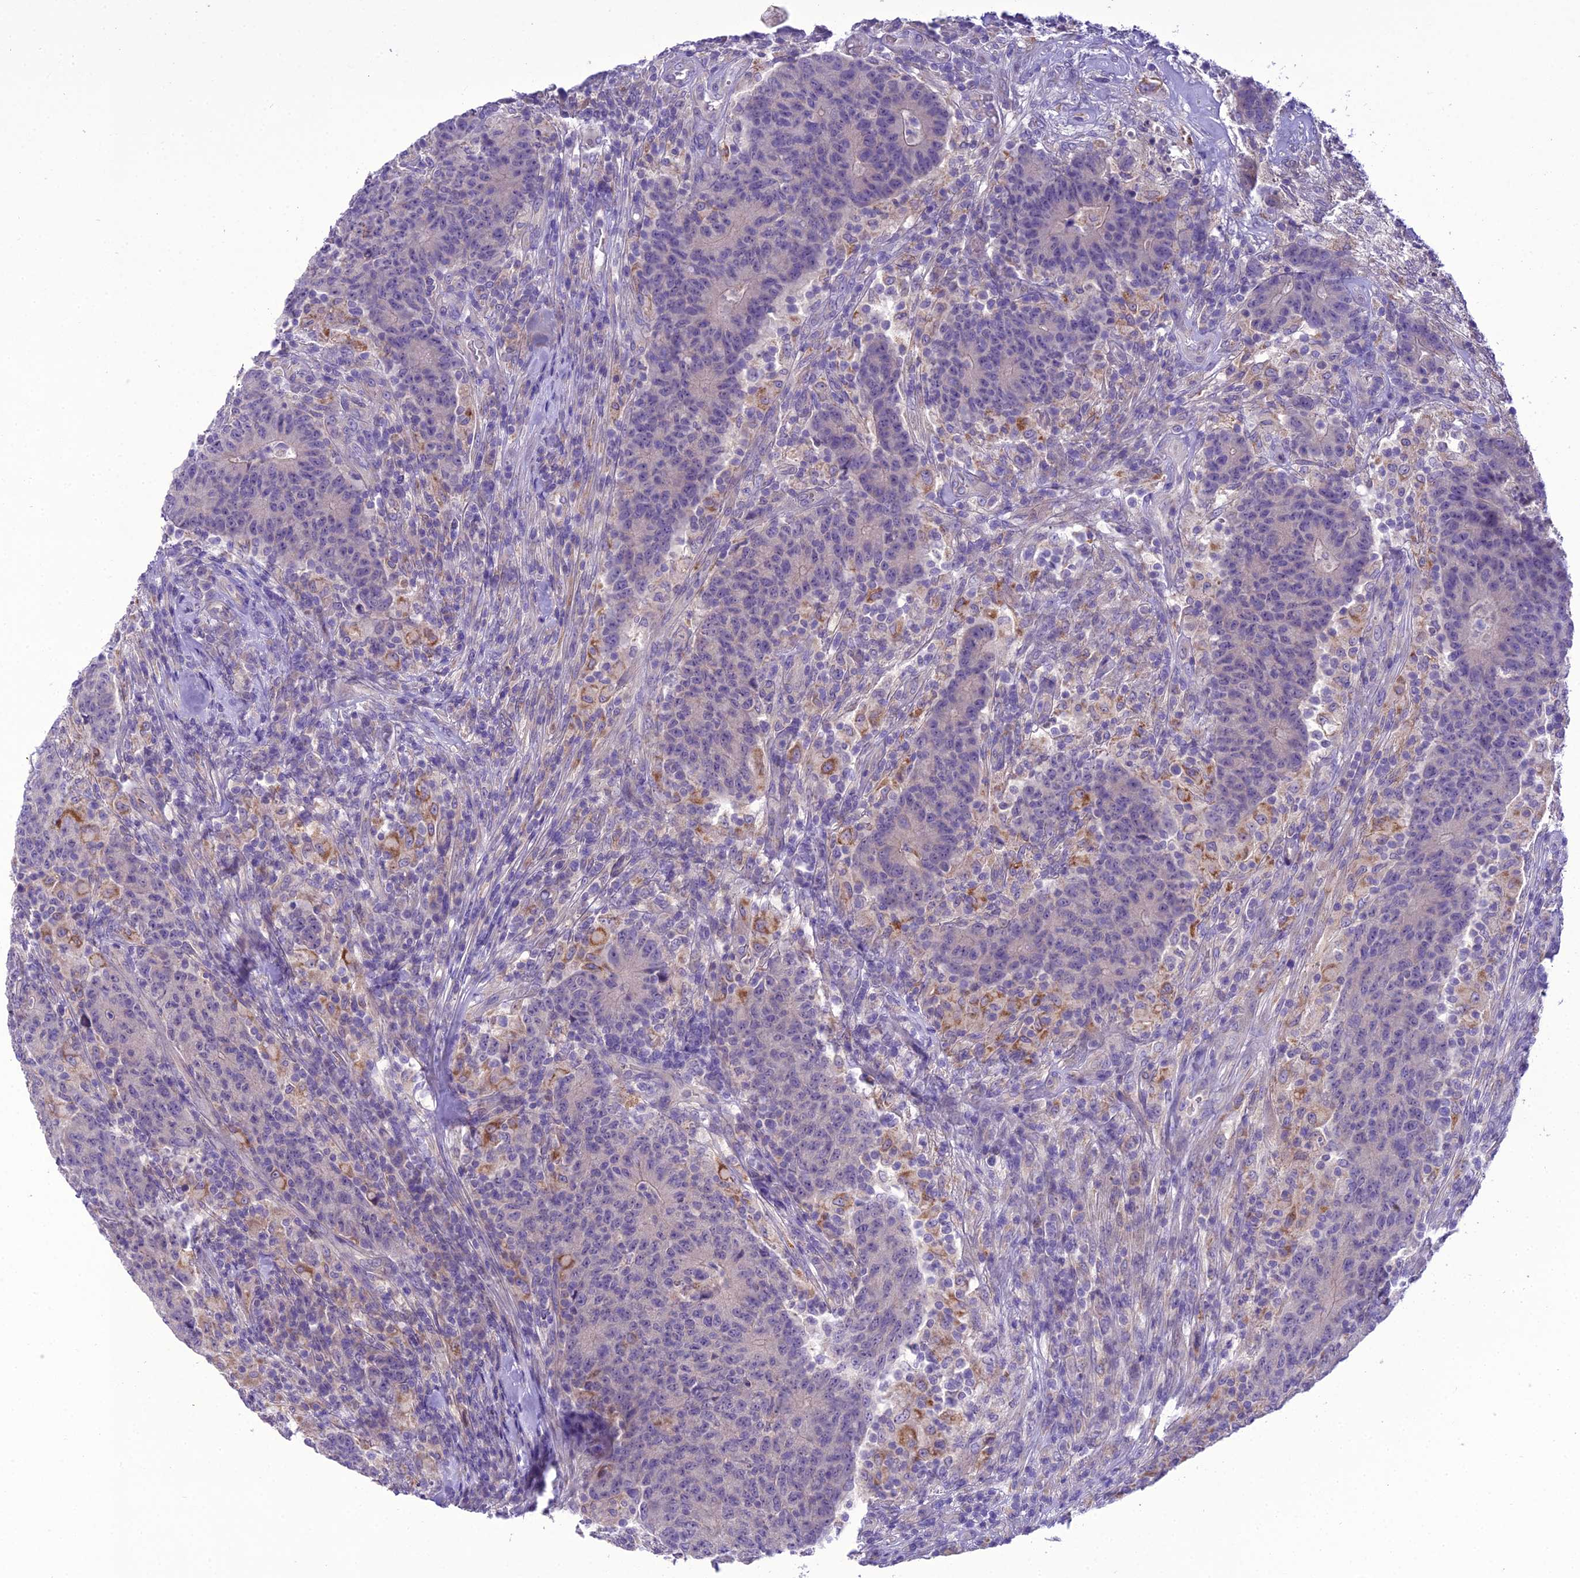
{"staining": {"intensity": "negative", "quantity": "none", "location": "none"}, "tissue": "colorectal cancer", "cell_type": "Tumor cells", "image_type": "cancer", "snomed": [{"axis": "morphology", "description": "Adenocarcinoma, NOS"}, {"axis": "topography", "description": "Colon"}], "caption": "DAB (3,3'-diaminobenzidine) immunohistochemical staining of colorectal adenocarcinoma reveals no significant staining in tumor cells. The staining is performed using DAB brown chromogen with nuclei counter-stained in using hematoxylin.", "gene": "SCRT1", "patient": {"sex": "female", "age": 75}}